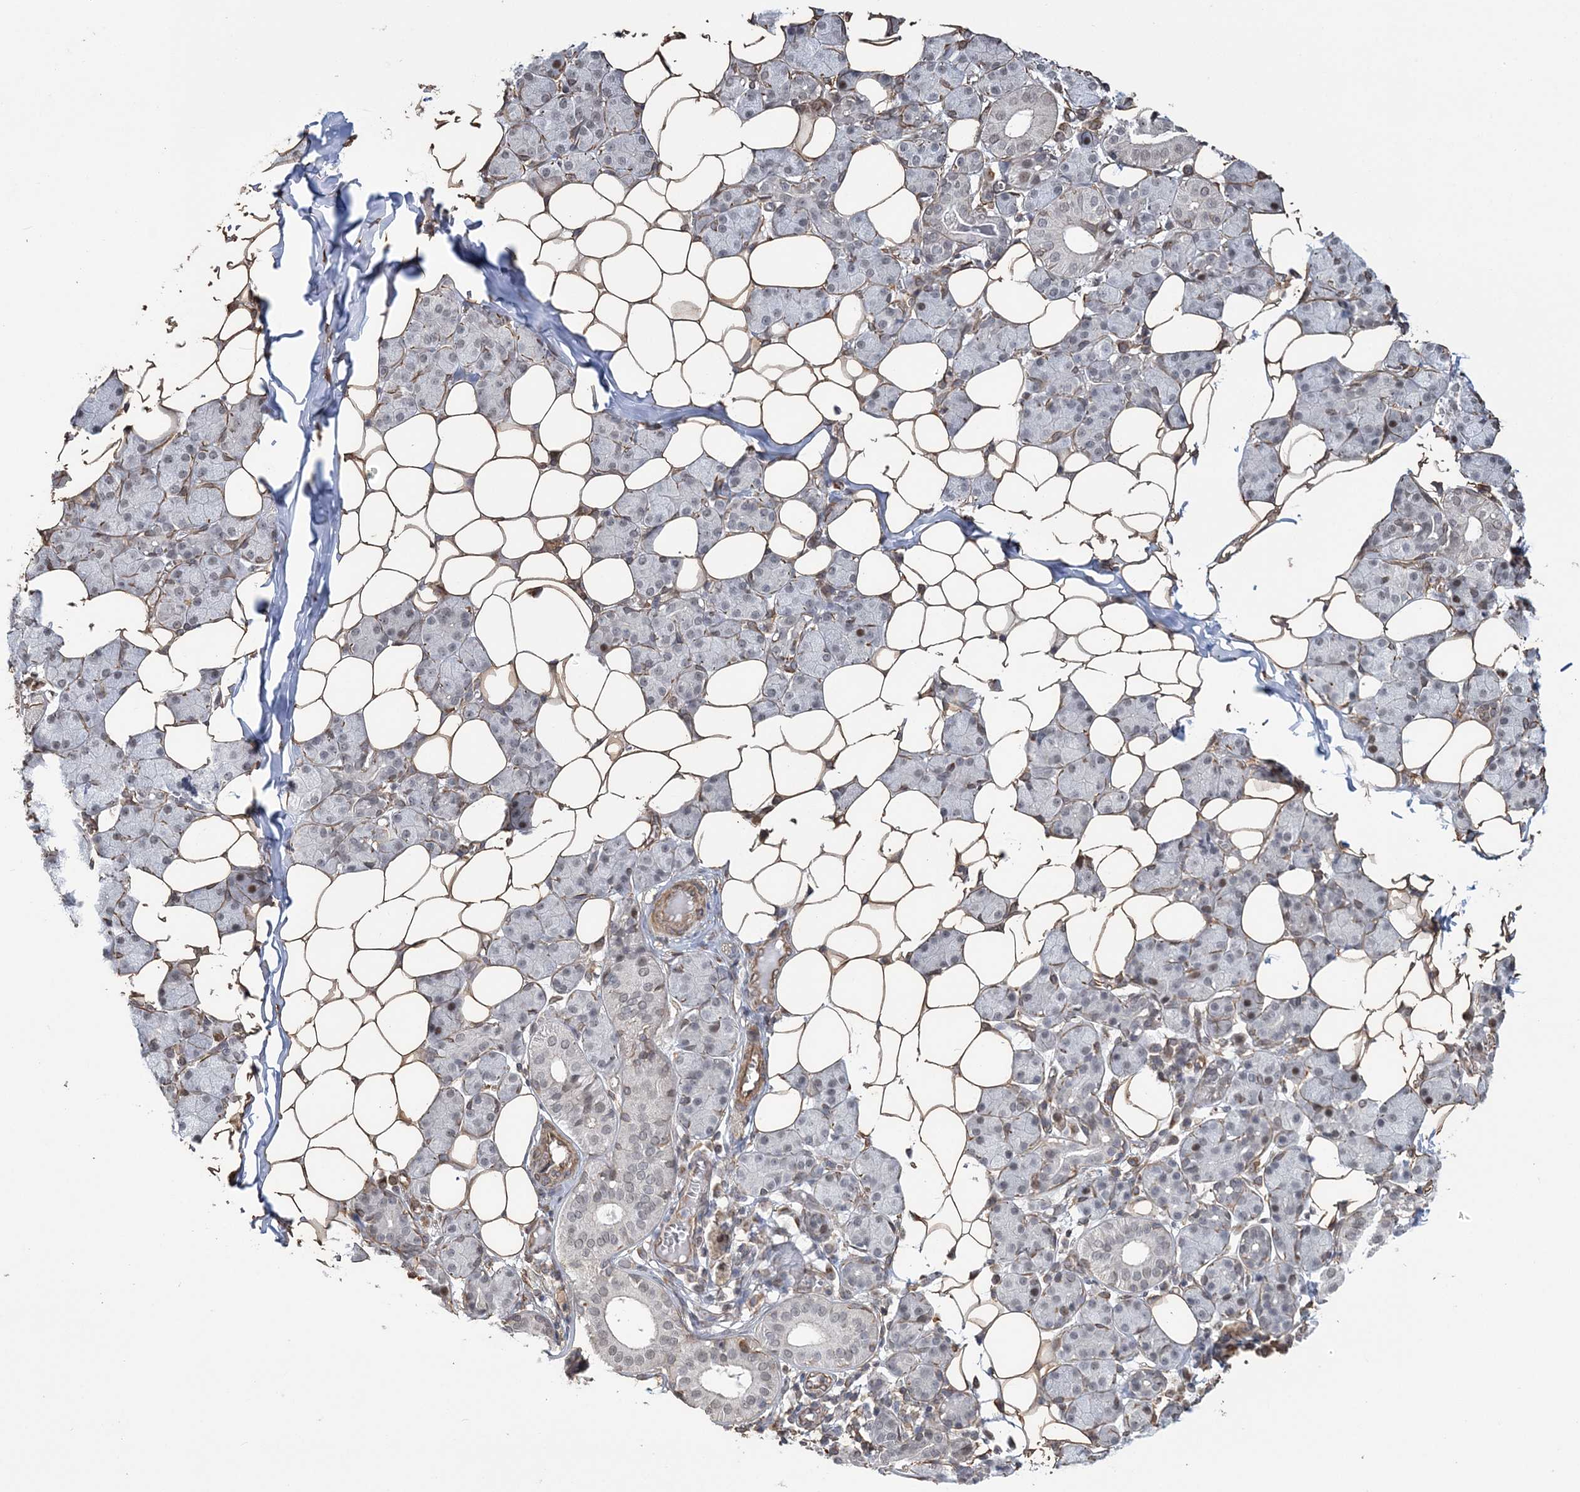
{"staining": {"intensity": "weak", "quantity": "25%-75%", "location": "nuclear"}, "tissue": "salivary gland", "cell_type": "Glandular cells", "image_type": "normal", "snomed": [{"axis": "morphology", "description": "Normal tissue, NOS"}, {"axis": "topography", "description": "Salivary gland"}], "caption": "A photomicrograph of salivary gland stained for a protein demonstrates weak nuclear brown staining in glandular cells. (IHC, brightfield microscopy, high magnification).", "gene": "ATP11B", "patient": {"sex": "female", "age": 33}}